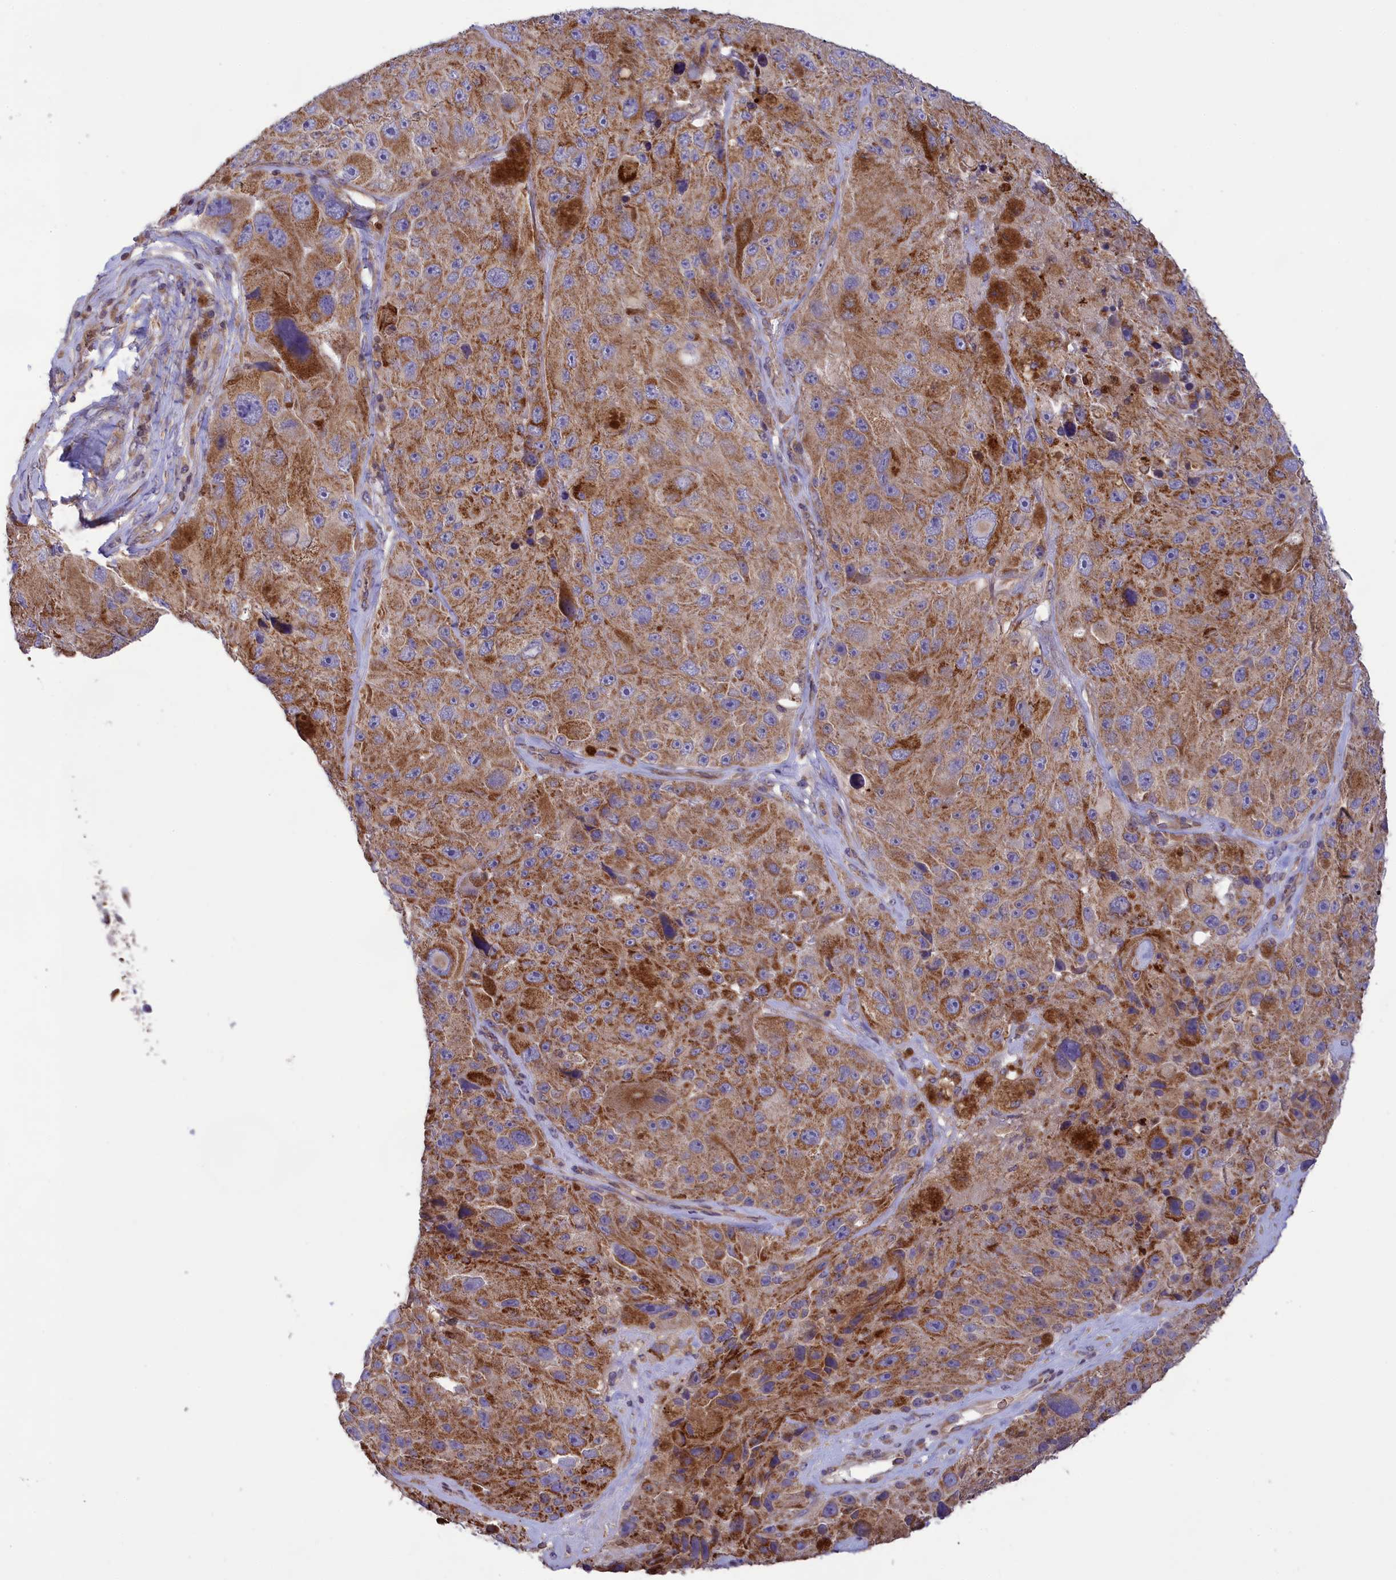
{"staining": {"intensity": "moderate", "quantity": ">75%", "location": "cytoplasmic/membranous"}, "tissue": "melanoma", "cell_type": "Tumor cells", "image_type": "cancer", "snomed": [{"axis": "morphology", "description": "Malignant melanoma, Metastatic site"}, {"axis": "topography", "description": "Lymph node"}], "caption": "Moderate cytoplasmic/membranous expression for a protein is appreciated in about >75% of tumor cells of malignant melanoma (metastatic site) using immunohistochemistry (IHC).", "gene": "PKHD1L1", "patient": {"sex": "male", "age": 62}}